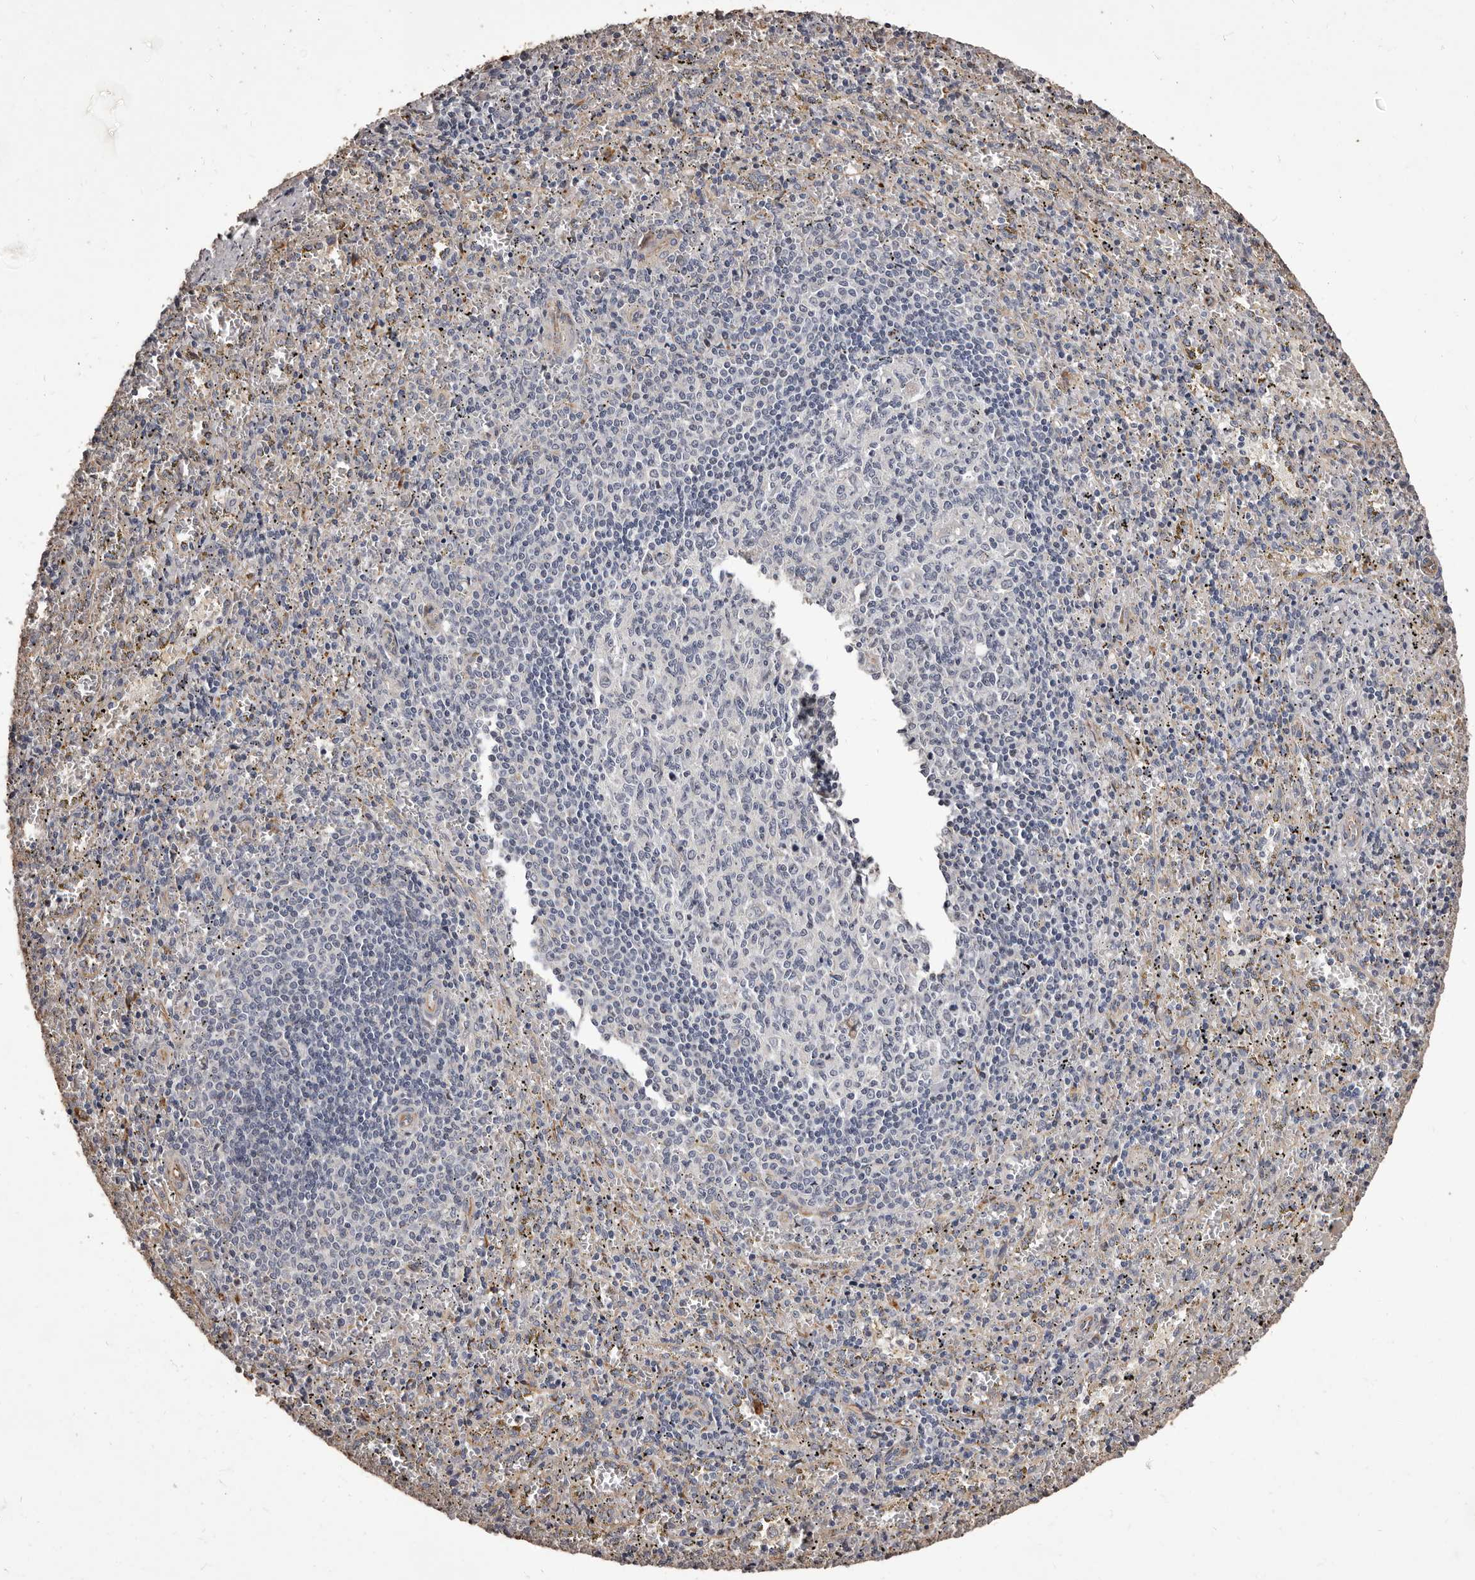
{"staining": {"intensity": "negative", "quantity": "none", "location": "none"}, "tissue": "spleen", "cell_type": "Cells in red pulp", "image_type": "normal", "snomed": [{"axis": "morphology", "description": "Normal tissue, NOS"}, {"axis": "topography", "description": "Spleen"}], "caption": "Immunohistochemistry (IHC) of benign human spleen reveals no expression in cells in red pulp. The staining was performed using DAB to visualize the protein expression in brown, while the nuclei were stained in blue with hematoxylin (Magnification: 20x).", "gene": "ALPK1", "patient": {"sex": "male", "age": 11}}